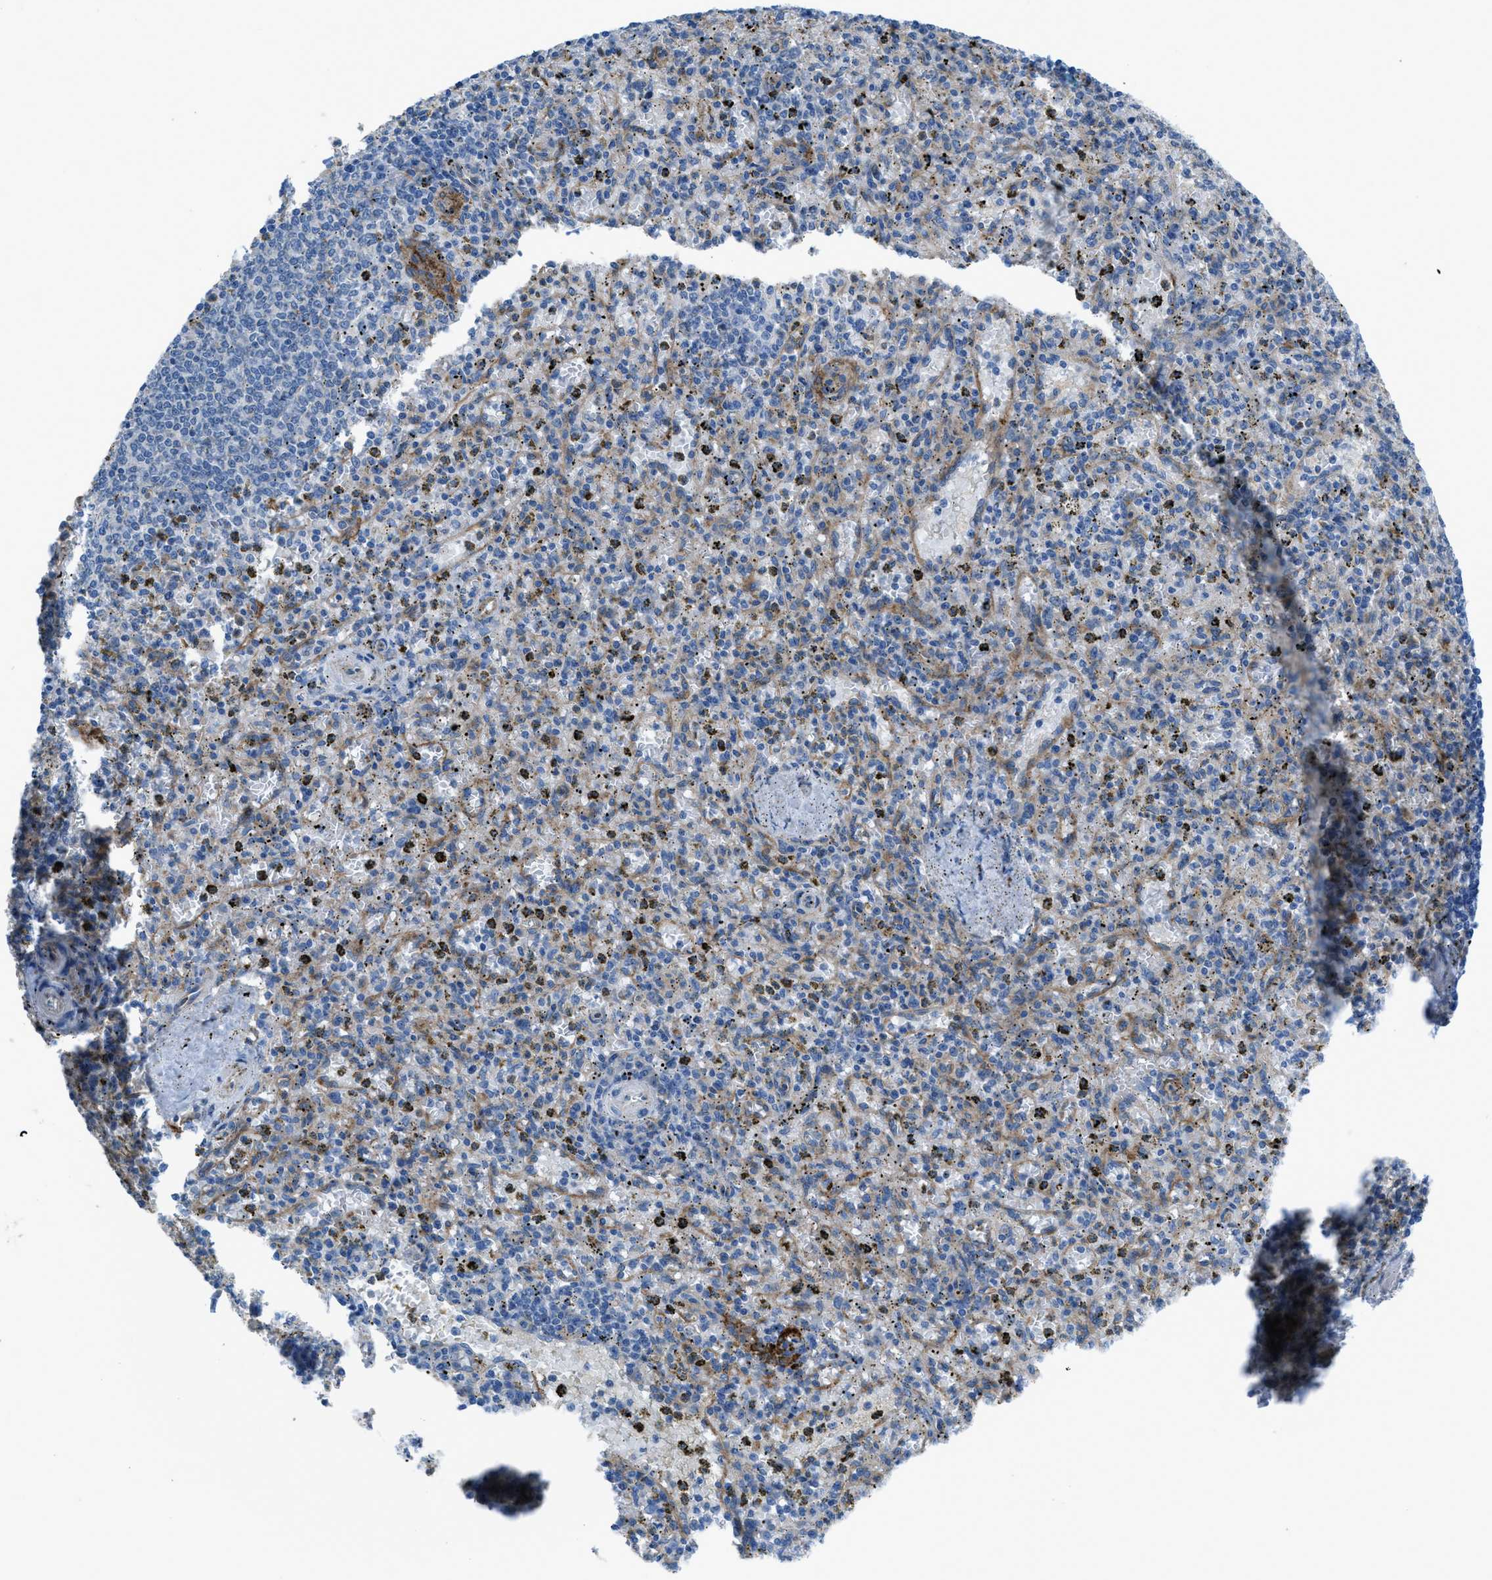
{"staining": {"intensity": "negative", "quantity": "none", "location": "none"}, "tissue": "spleen", "cell_type": "Cells in red pulp", "image_type": "normal", "snomed": [{"axis": "morphology", "description": "Normal tissue, NOS"}, {"axis": "topography", "description": "Spleen"}], "caption": "An image of spleen stained for a protein shows no brown staining in cells in red pulp. The staining was performed using DAB to visualize the protein expression in brown, while the nuclei were stained in blue with hematoxylin (Magnification: 20x).", "gene": "EGFR", "patient": {"sex": "male", "age": 72}}